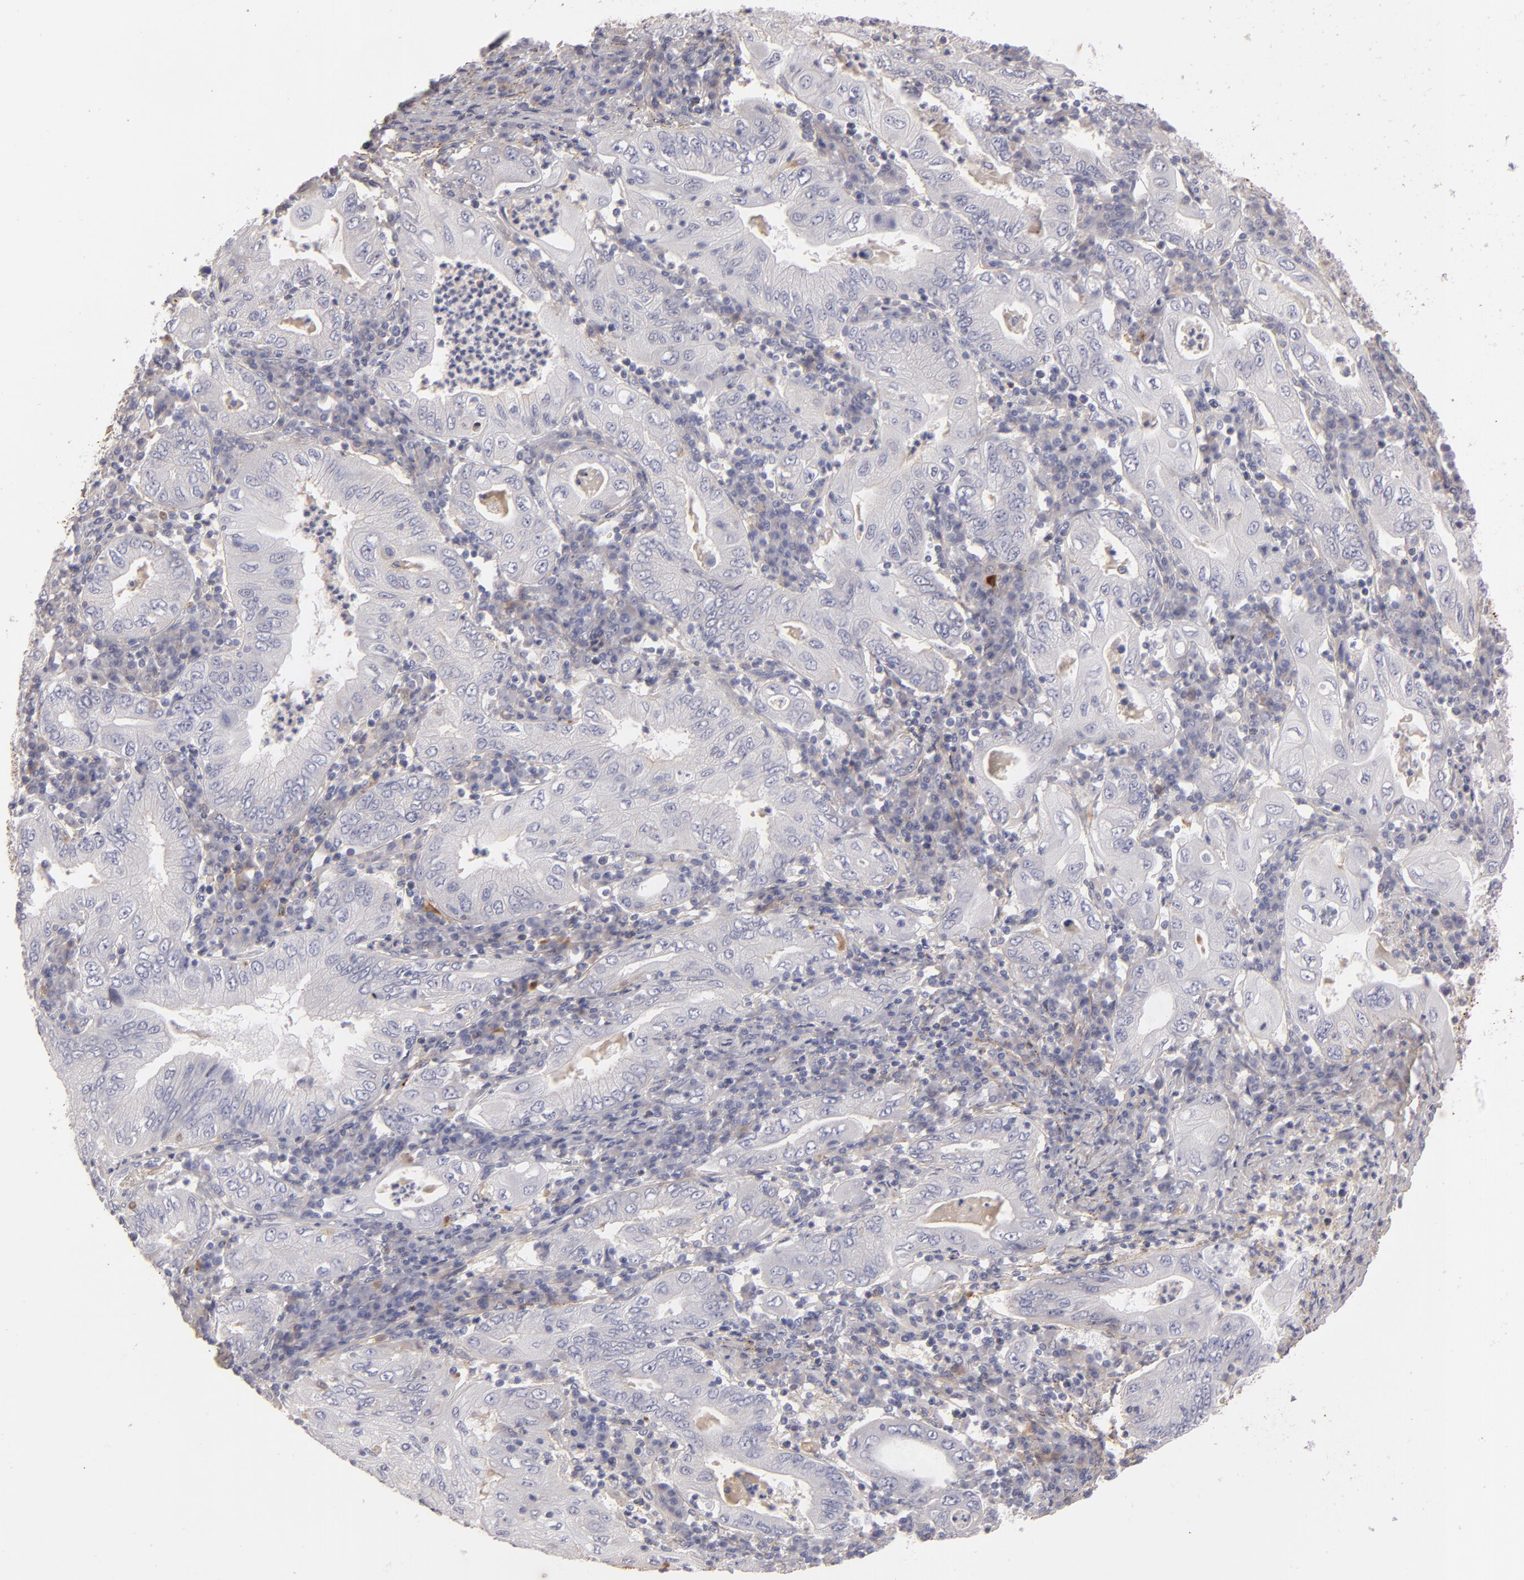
{"staining": {"intensity": "negative", "quantity": "none", "location": "none"}, "tissue": "stomach cancer", "cell_type": "Tumor cells", "image_type": "cancer", "snomed": [{"axis": "morphology", "description": "Normal tissue, NOS"}, {"axis": "morphology", "description": "Adenocarcinoma, NOS"}, {"axis": "topography", "description": "Esophagus"}, {"axis": "topography", "description": "Stomach, upper"}, {"axis": "topography", "description": "Peripheral nerve tissue"}], "caption": "This is an immunohistochemistry photomicrograph of adenocarcinoma (stomach). There is no expression in tumor cells.", "gene": "FBLN1", "patient": {"sex": "male", "age": 62}}